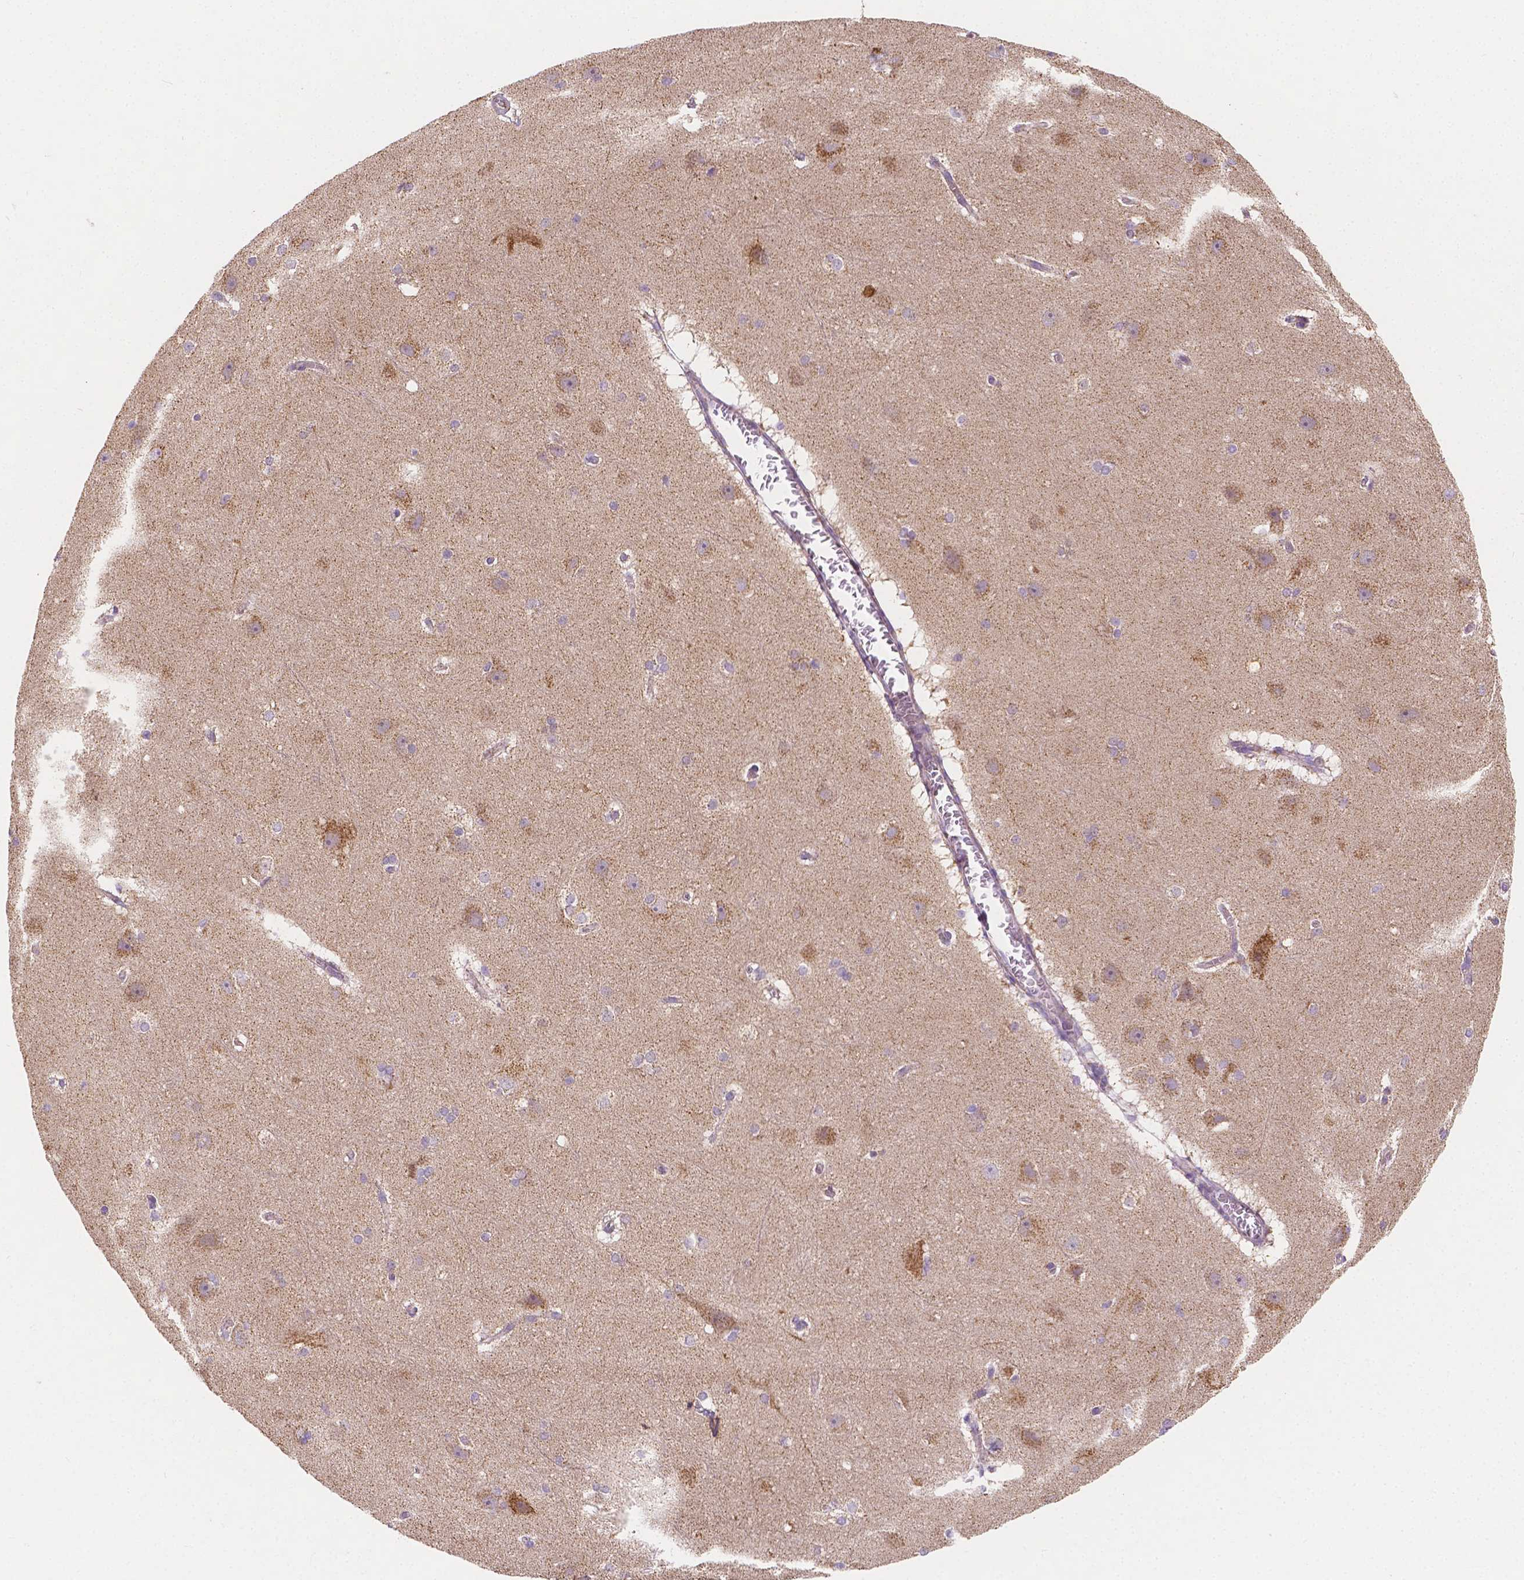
{"staining": {"intensity": "weak", "quantity": "<25%", "location": "cytoplasmic/membranous"}, "tissue": "hippocampus", "cell_type": "Glial cells", "image_type": "normal", "snomed": [{"axis": "morphology", "description": "Normal tissue, NOS"}, {"axis": "topography", "description": "Cerebral cortex"}, {"axis": "topography", "description": "Hippocampus"}], "caption": "High magnification brightfield microscopy of benign hippocampus stained with DAB (brown) and counterstained with hematoxylin (blue): glial cells show no significant staining.", "gene": "SGTB", "patient": {"sex": "female", "age": 19}}